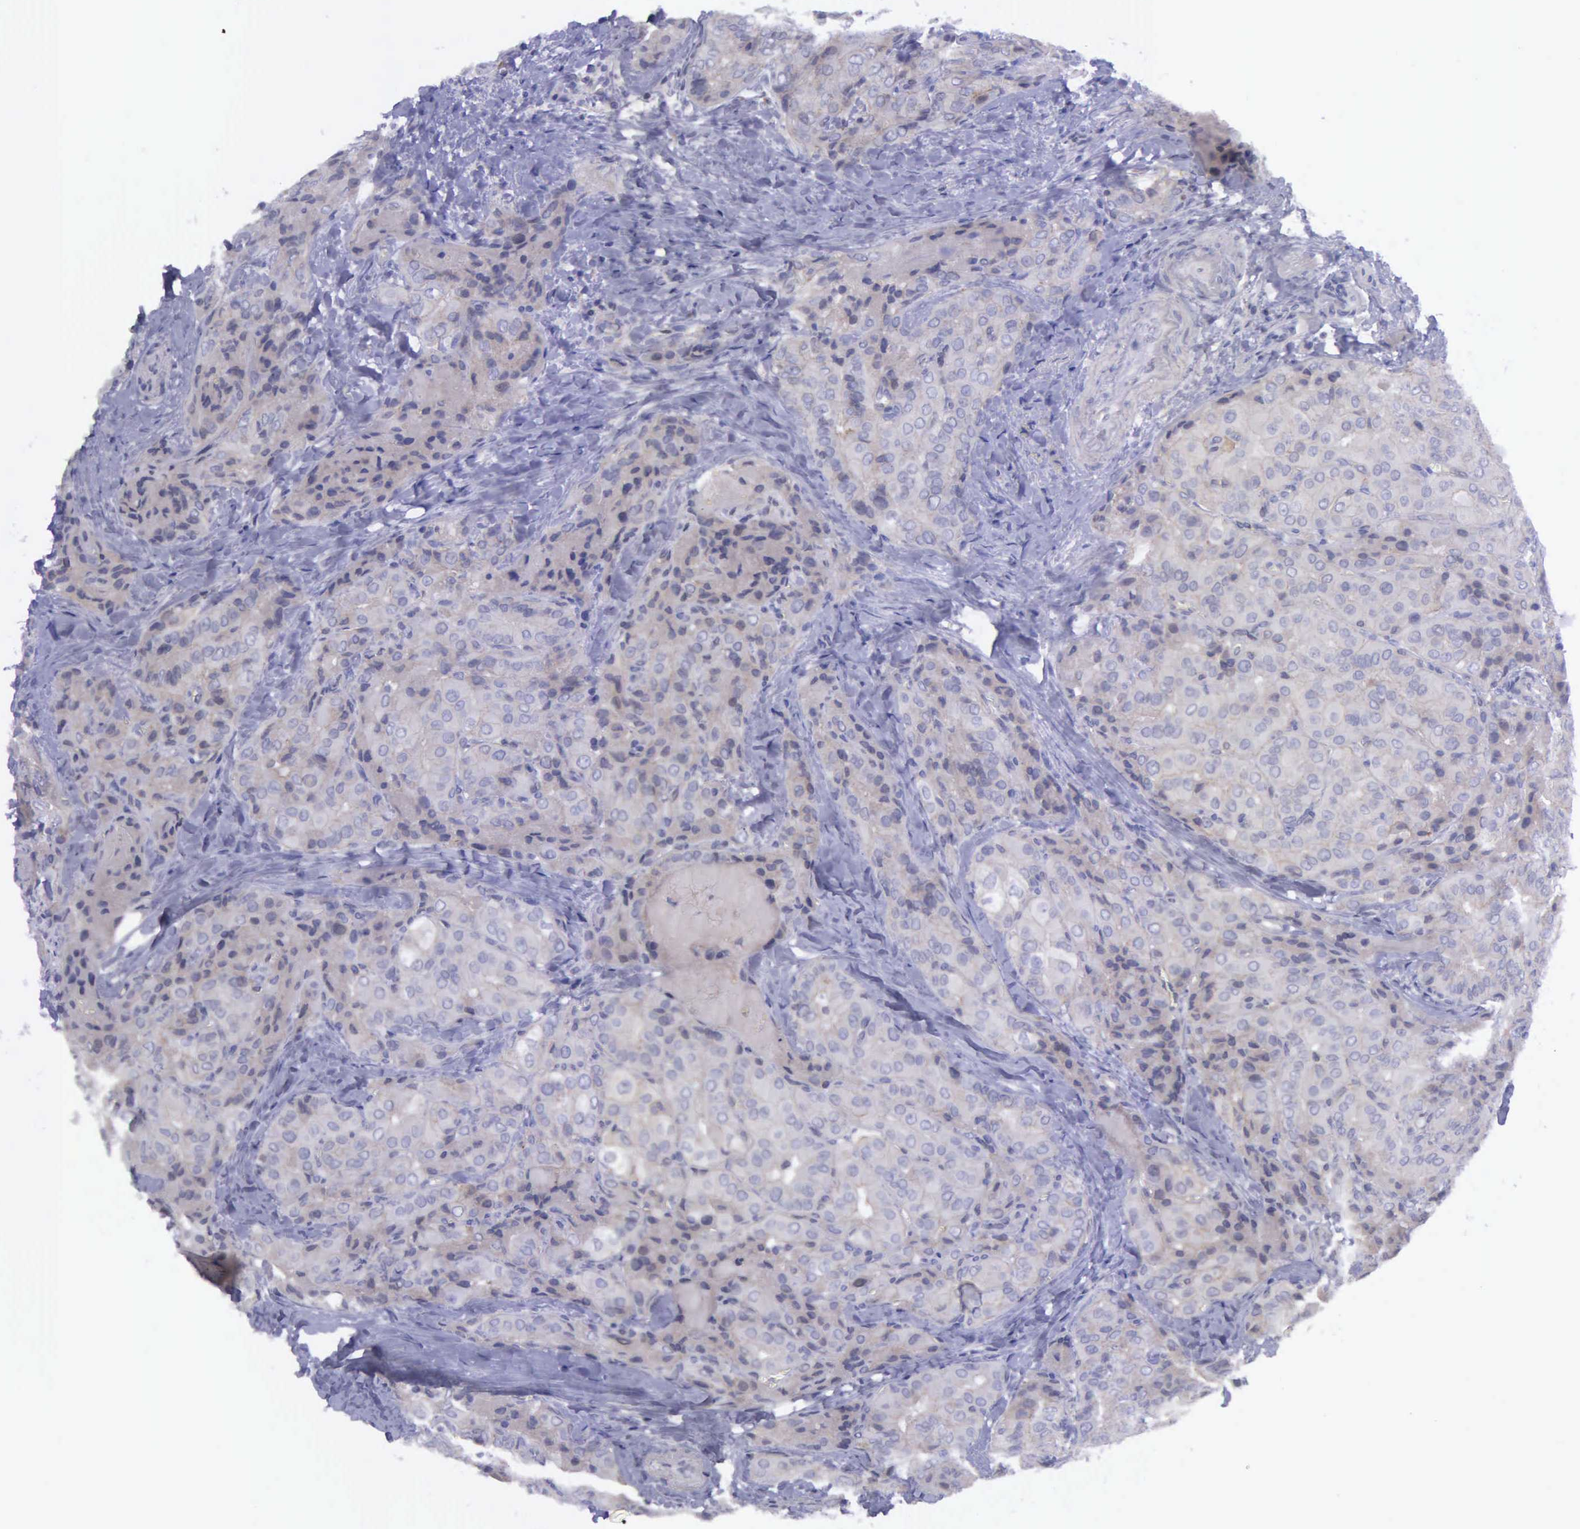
{"staining": {"intensity": "negative", "quantity": "none", "location": "none"}, "tissue": "thyroid cancer", "cell_type": "Tumor cells", "image_type": "cancer", "snomed": [{"axis": "morphology", "description": "Papillary adenocarcinoma, NOS"}, {"axis": "topography", "description": "Thyroid gland"}], "caption": "The immunohistochemistry (IHC) photomicrograph has no significant positivity in tumor cells of thyroid cancer (papillary adenocarcinoma) tissue. Brightfield microscopy of immunohistochemistry (IHC) stained with DAB (brown) and hematoxylin (blue), captured at high magnification.", "gene": "MICAL3", "patient": {"sex": "female", "age": 71}}